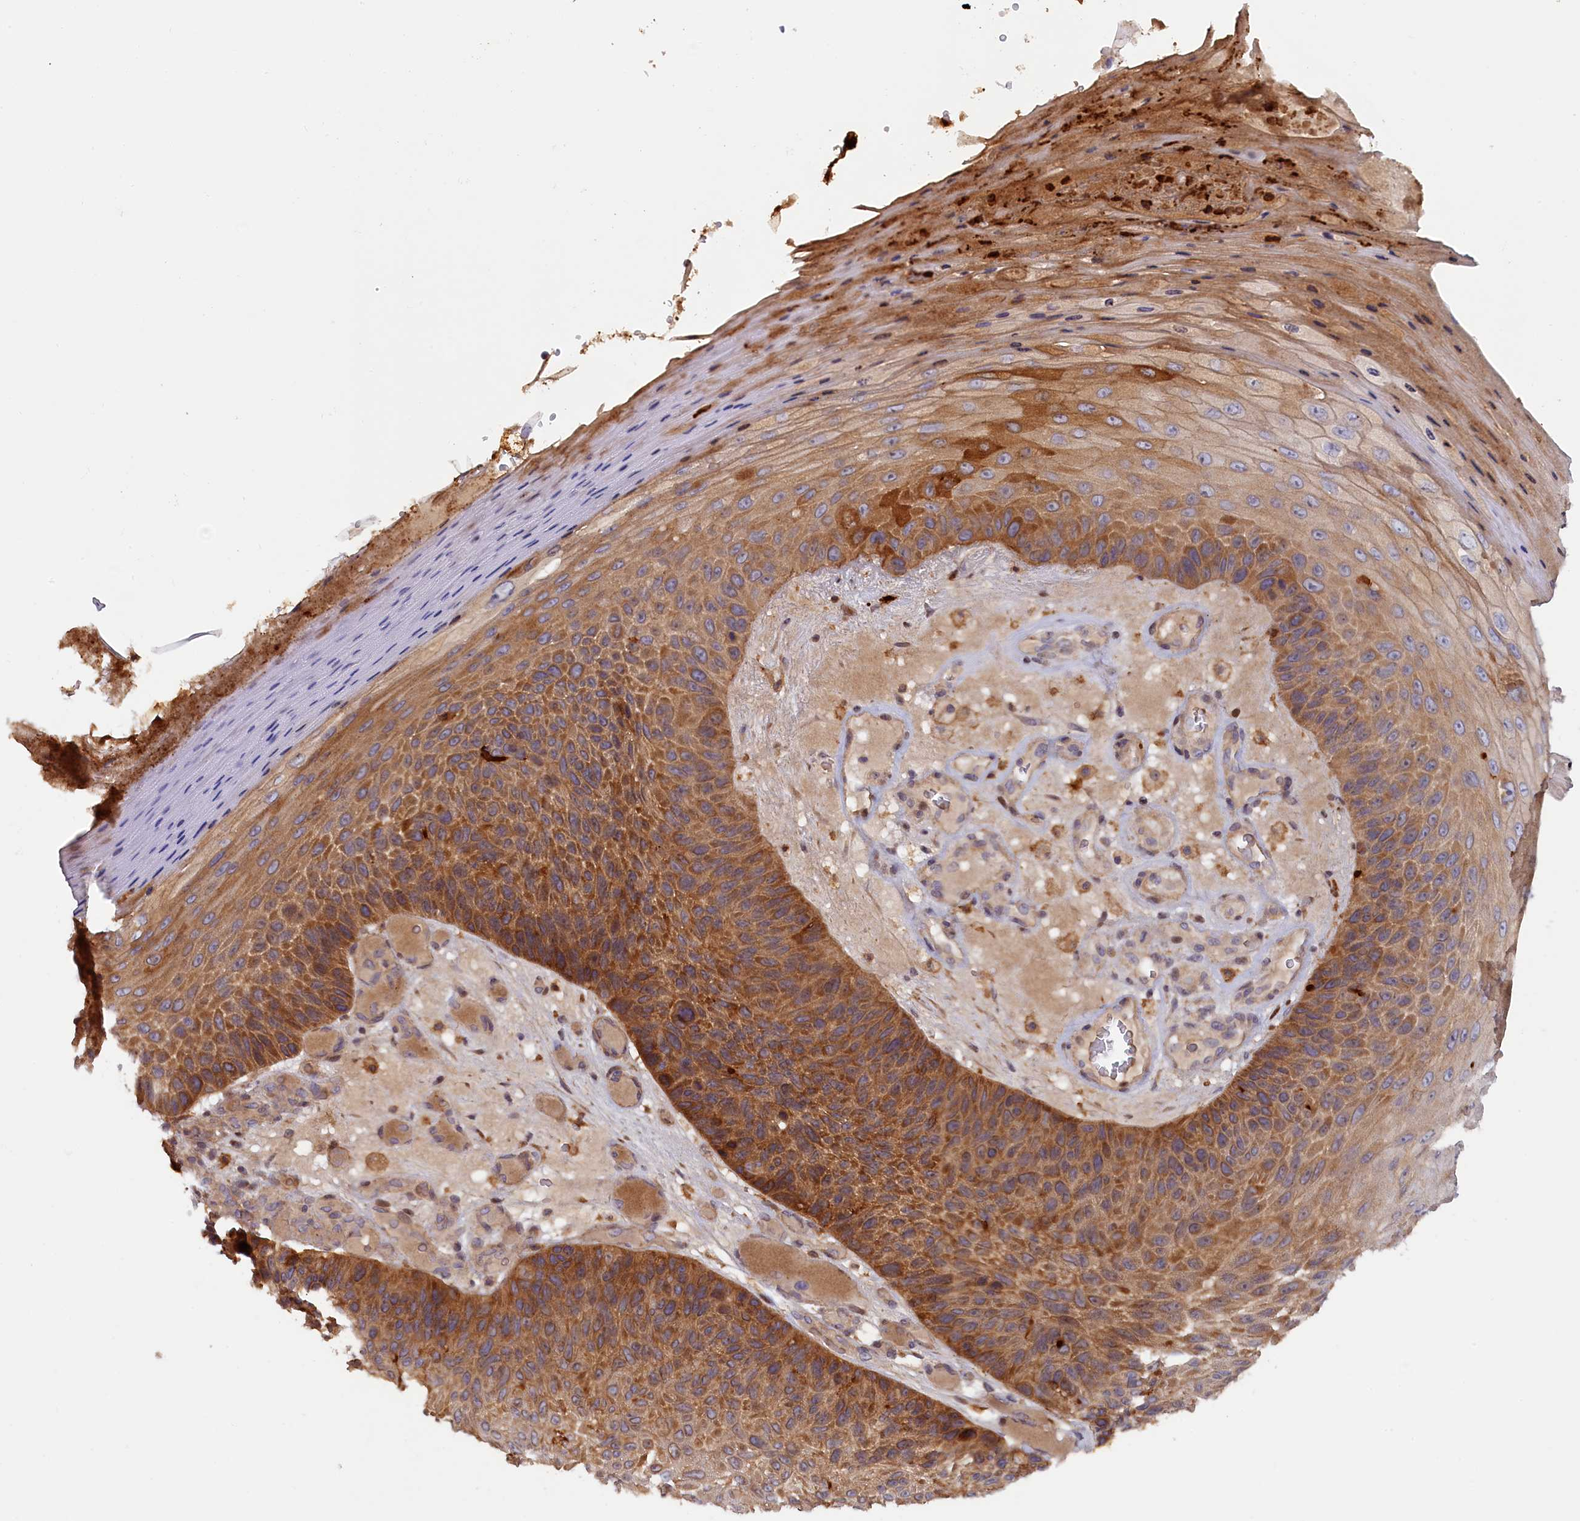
{"staining": {"intensity": "moderate", "quantity": ">75%", "location": "cytoplasmic/membranous"}, "tissue": "skin cancer", "cell_type": "Tumor cells", "image_type": "cancer", "snomed": [{"axis": "morphology", "description": "Squamous cell carcinoma, NOS"}, {"axis": "topography", "description": "Skin"}], "caption": "High-magnification brightfield microscopy of skin cancer stained with DAB (3,3'-diaminobenzidine) (brown) and counterstained with hematoxylin (blue). tumor cells exhibit moderate cytoplasmic/membranous expression is appreciated in approximately>75% of cells.", "gene": "FERMT1", "patient": {"sex": "female", "age": 88}}